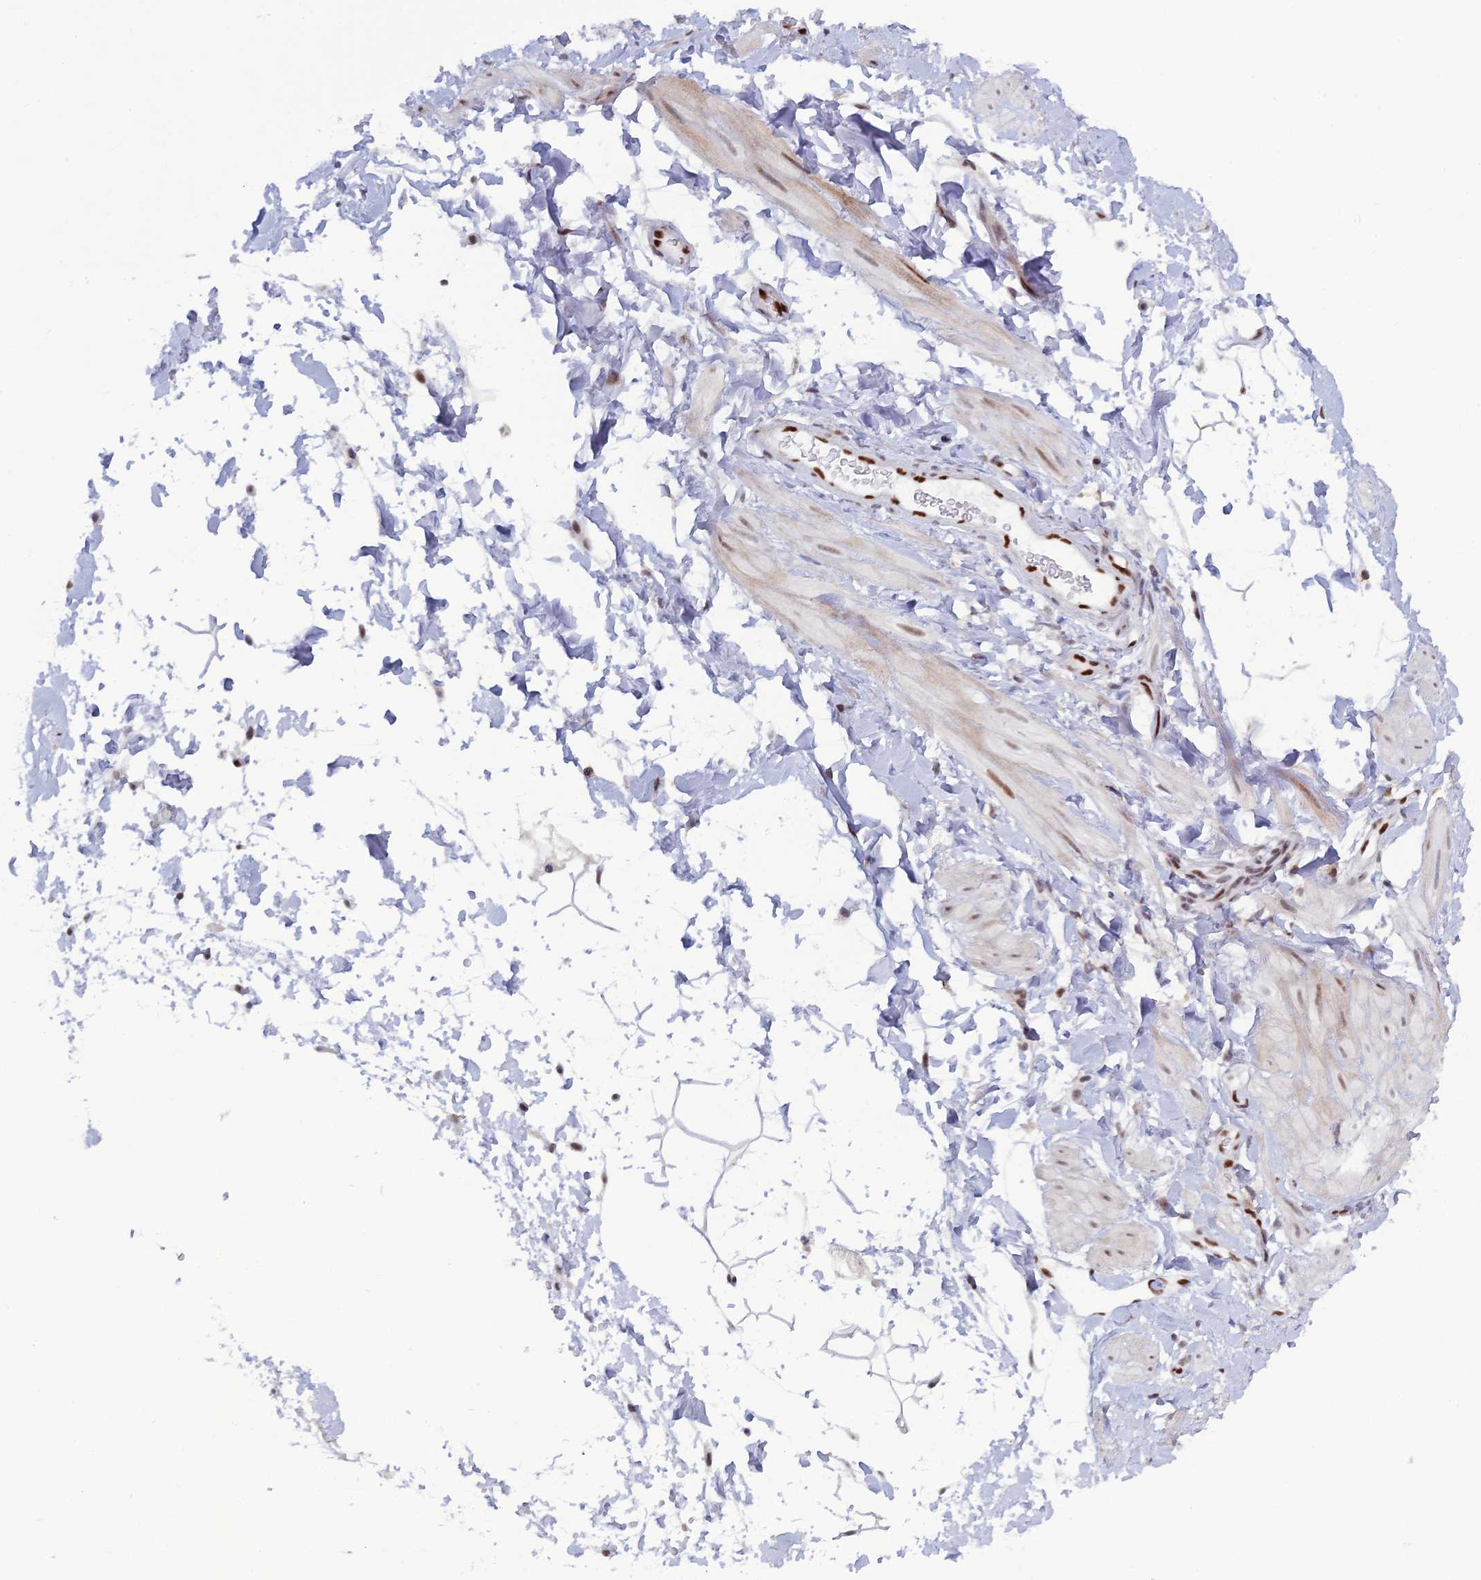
{"staining": {"intensity": "moderate", "quantity": "<25%", "location": "nuclear"}, "tissue": "adipose tissue", "cell_type": "Adipocytes", "image_type": "normal", "snomed": [{"axis": "morphology", "description": "Normal tissue, NOS"}, {"axis": "topography", "description": "Soft tissue"}, {"axis": "topography", "description": "Adipose tissue"}, {"axis": "topography", "description": "Vascular tissue"}, {"axis": "topography", "description": "Peripheral nerve tissue"}], "caption": "Immunohistochemistry of normal human adipose tissue reveals low levels of moderate nuclear staining in about <25% of adipocytes.", "gene": "NOL4L", "patient": {"sex": "male", "age": 74}}